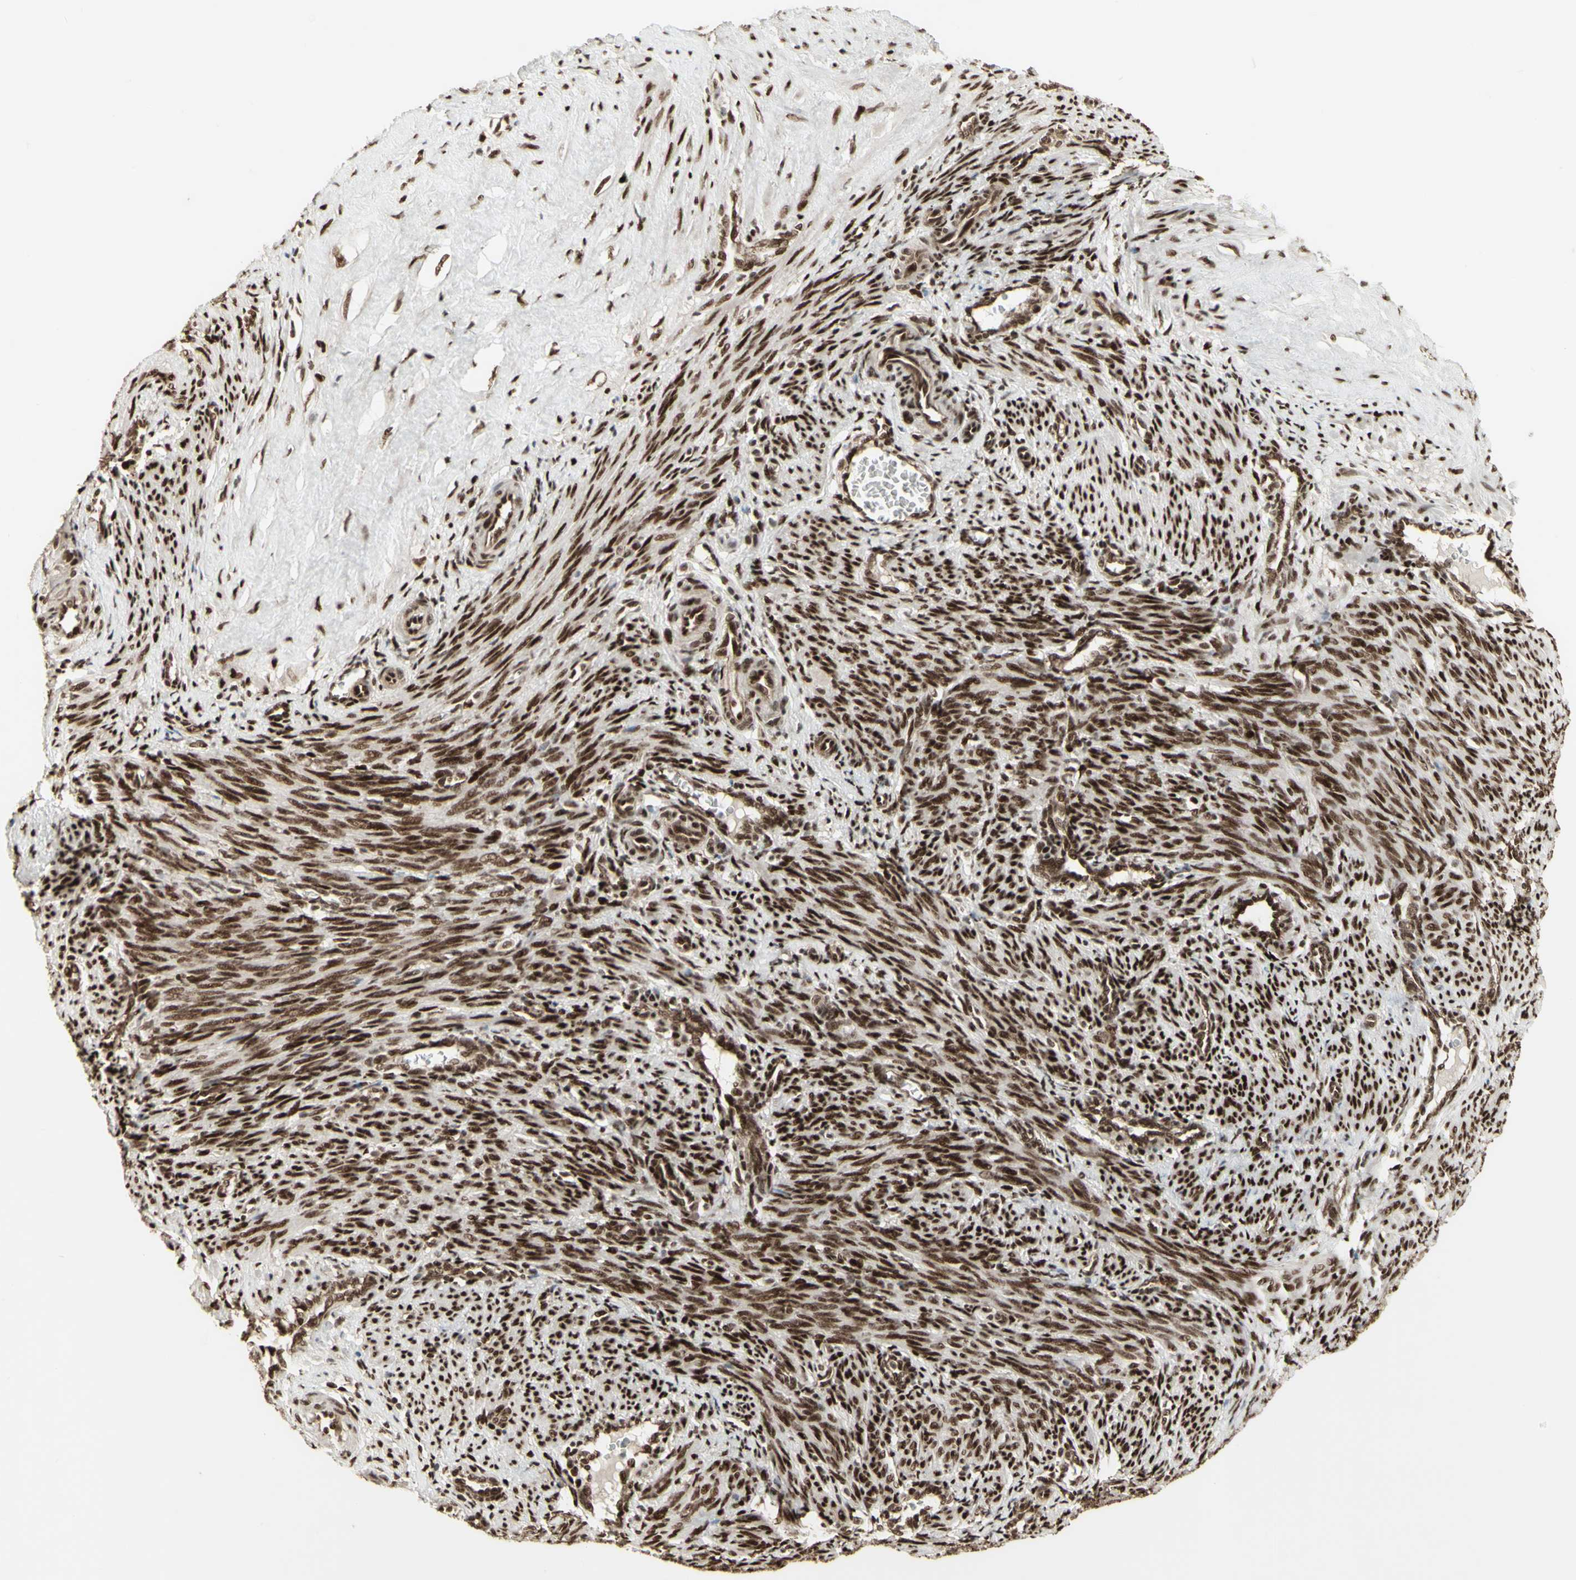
{"staining": {"intensity": "strong", "quantity": ">75%", "location": "nuclear"}, "tissue": "smooth muscle", "cell_type": "Smooth muscle cells", "image_type": "normal", "snomed": [{"axis": "morphology", "description": "Normal tissue, NOS"}, {"axis": "topography", "description": "Endometrium"}], "caption": "This photomicrograph reveals immunohistochemistry (IHC) staining of benign human smooth muscle, with high strong nuclear expression in approximately >75% of smooth muscle cells.", "gene": "CBX1", "patient": {"sex": "female", "age": 33}}